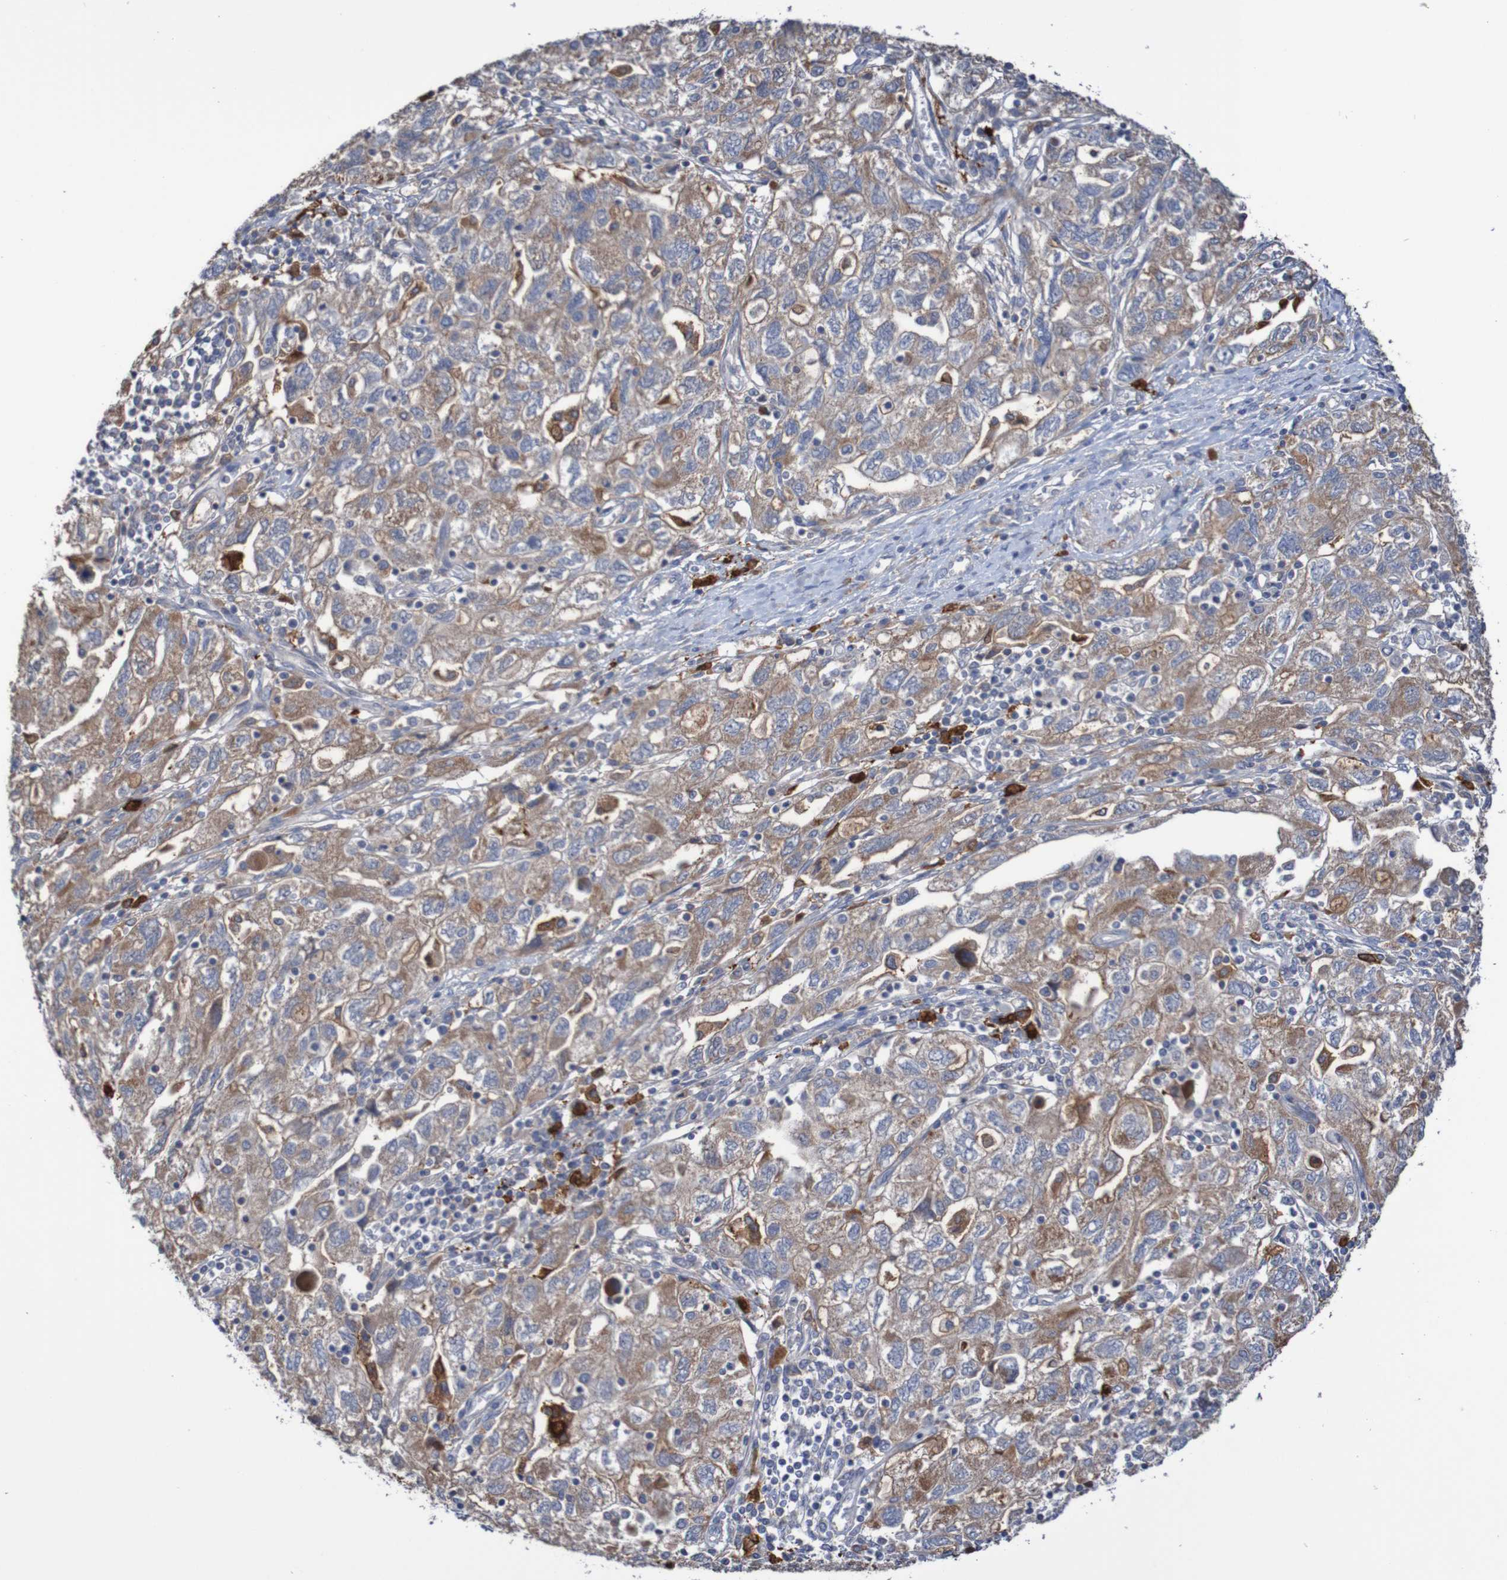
{"staining": {"intensity": "moderate", "quantity": ">75%", "location": "cytoplasmic/membranous"}, "tissue": "ovarian cancer", "cell_type": "Tumor cells", "image_type": "cancer", "snomed": [{"axis": "morphology", "description": "Carcinoma, NOS"}, {"axis": "morphology", "description": "Cystadenocarcinoma, serous, NOS"}, {"axis": "topography", "description": "Ovary"}], "caption": "DAB immunohistochemical staining of carcinoma (ovarian) shows moderate cytoplasmic/membranous protein positivity in about >75% of tumor cells.", "gene": "PHYH", "patient": {"sex": "female", "age": 69}}